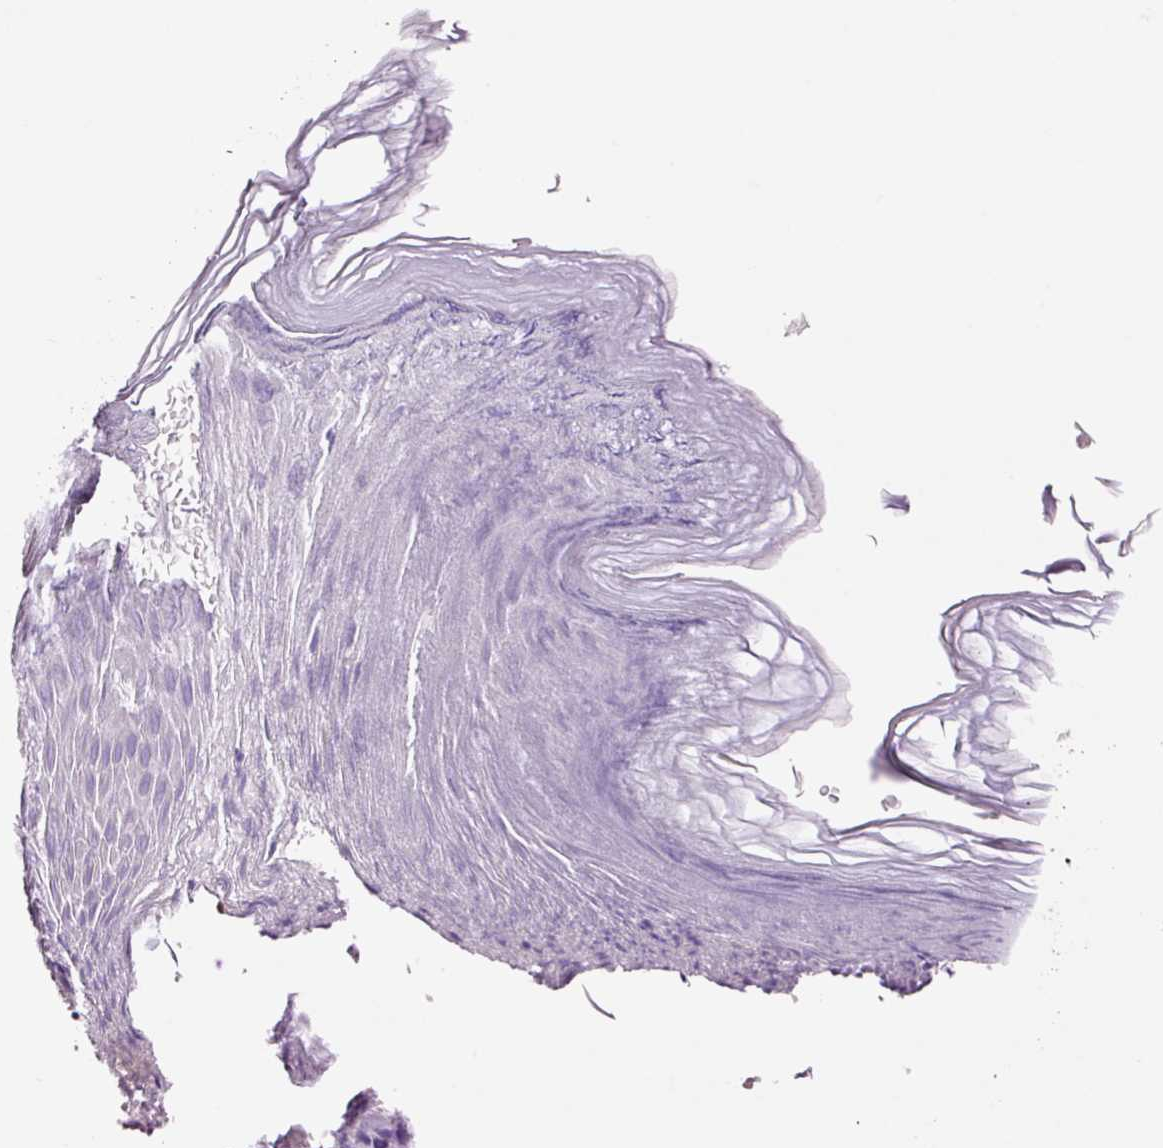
{"staining": {"intensity": "negative", "quantity": "none", "location": "none"}, "tissue": "skin", "cell_type": "Epidermal cells", "image_type": "normal", "snomed": [{"axis": "morphology", "description": "Normal tissue, NOS"}, {"axis": "topography", "description": "Anal"}], "caption": "IHC micrograph of normal human skin stained for a protein (brown), which exhibits no staining in epidermal cells. (DAB (3,3'-diaminobenzidine) immunohistochemistry with hematoxylin counter stain).", "gene": "RTF2", "patient": {"sex": "female", "age": 40}}